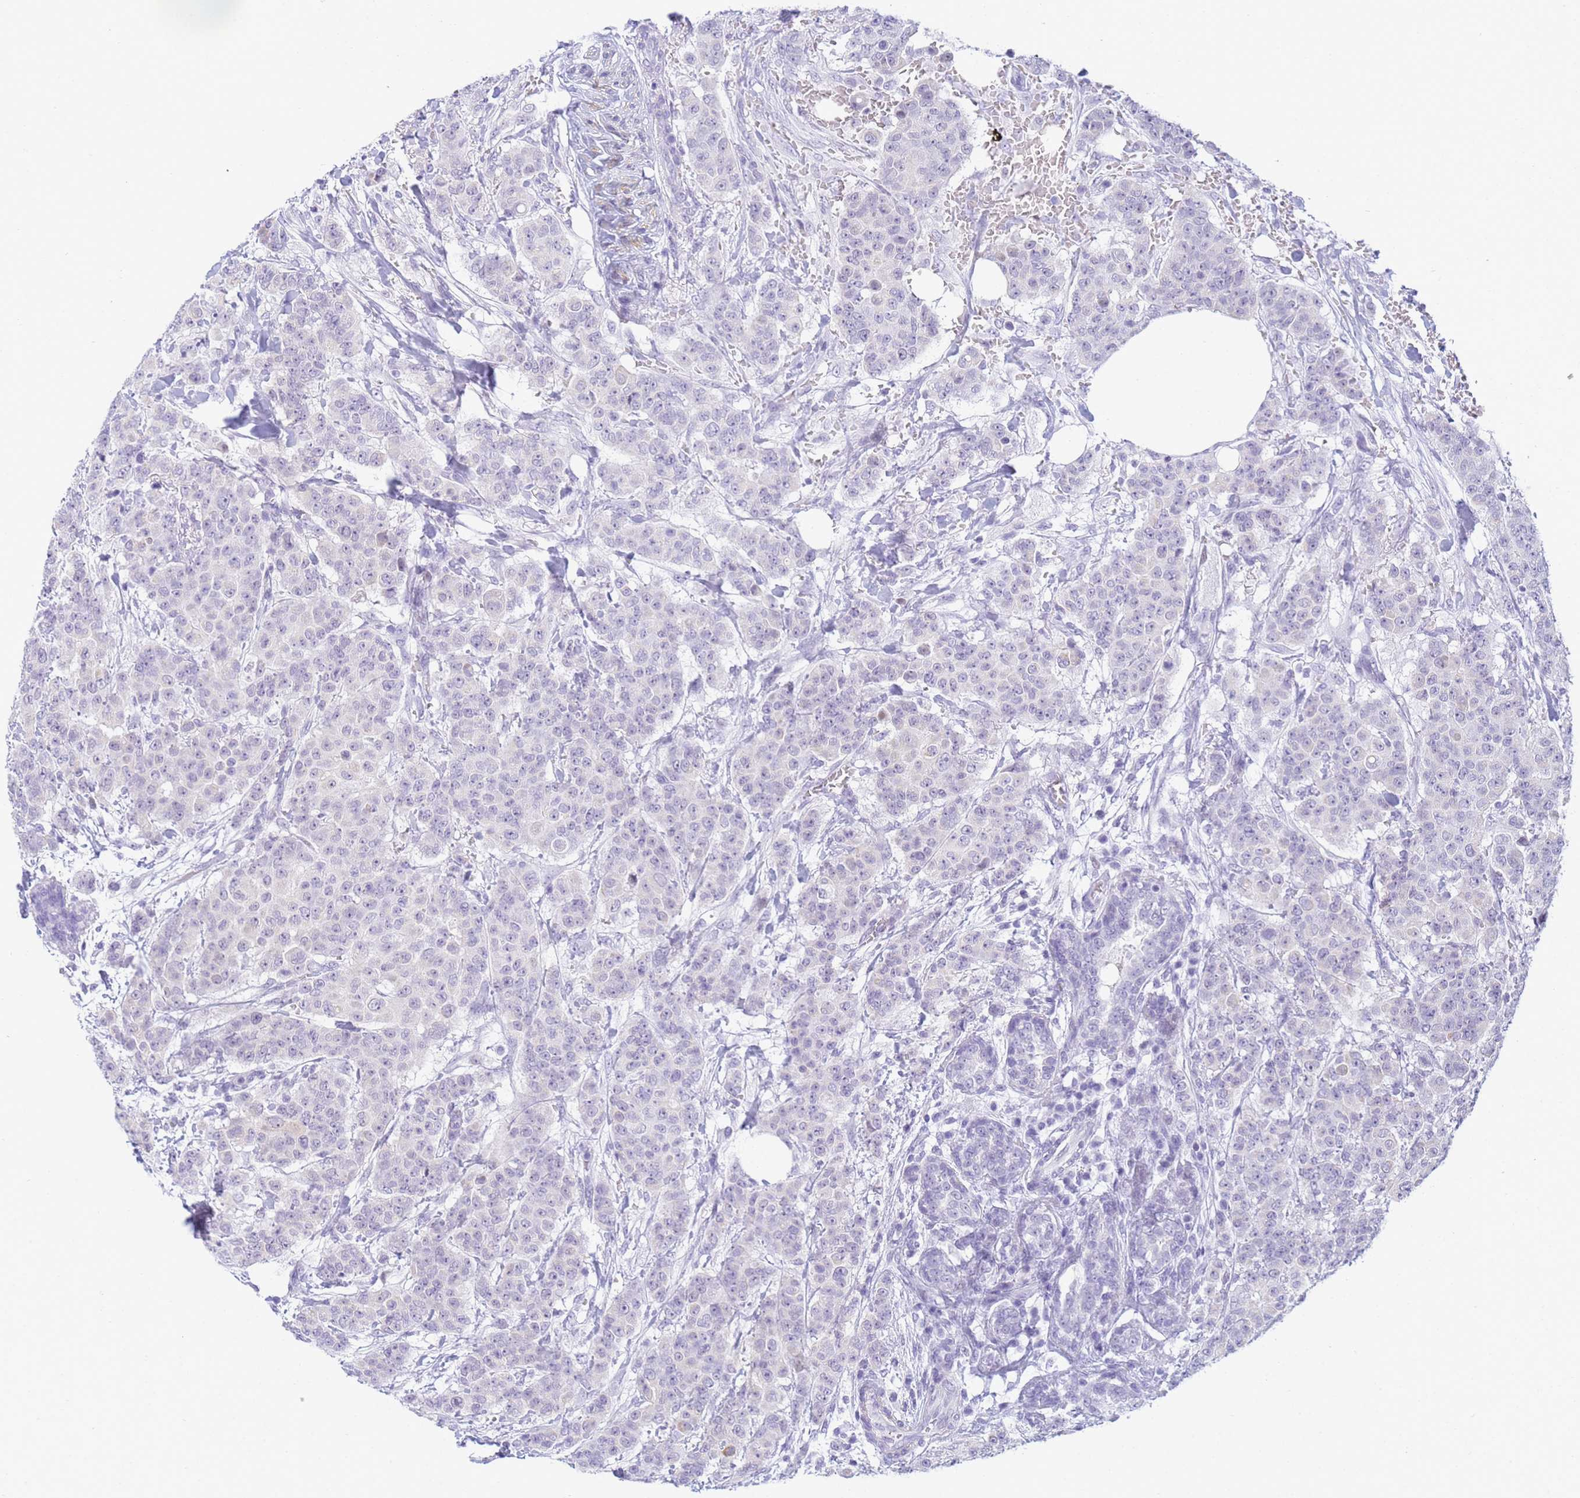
{"staining": {"intensity": "negative", "quantity": "none", "location": "none"}, "tissue": "breast cancer", "cell_type": "Tumor cells", "image_type": "cancer", "snomed": [{"axis": "morphology", "description": "Duct carcinoma"}, {"axis": "topography", "description": "Breast"}], "caption": "This is an immunohistochemistry histopathology image of human breast cancer (intraductal carcinoma). There is no positivity in tumor cells.", "gene": "SNX20", "patient": {"sex": "female", "age": 40}}